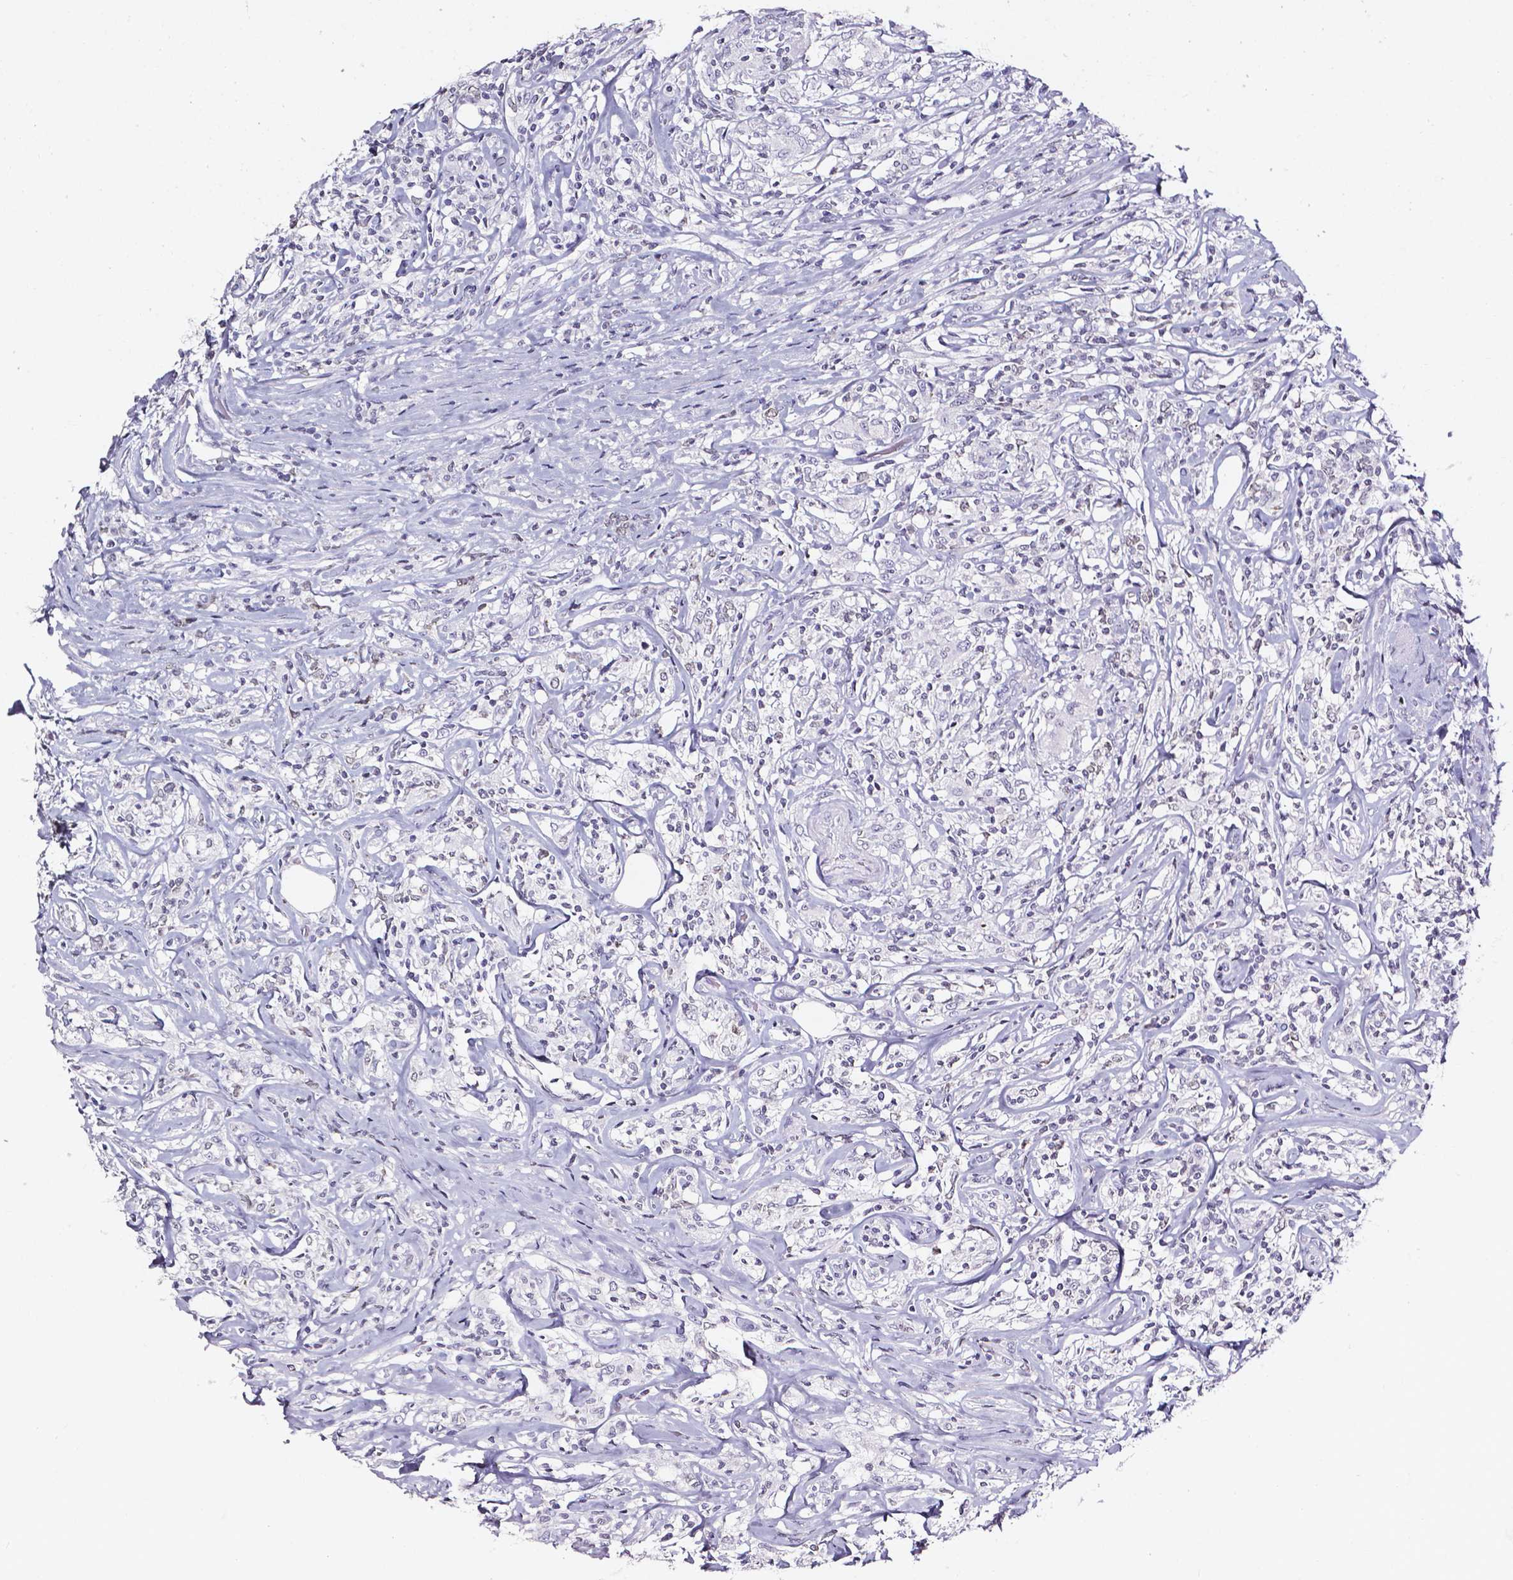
{"staining": {"intensity": "negative", "quantity": "none", "location": "none"}, "tissue": "lymphoma", "cell_type": "Tumor cells", "image_type": "cancer", "snomed": [{"axis": "morphology", "description": "Malignant lymphoma, non-Hodgkin's type, High grade"}, {"axis": "topography", "description": "Lymph node"}], "caption": "IHC of lymphoma reveals no staining in tumor cells.", "gene": "AKR1B10", "patient": {"sex": "female", "age": 84}}